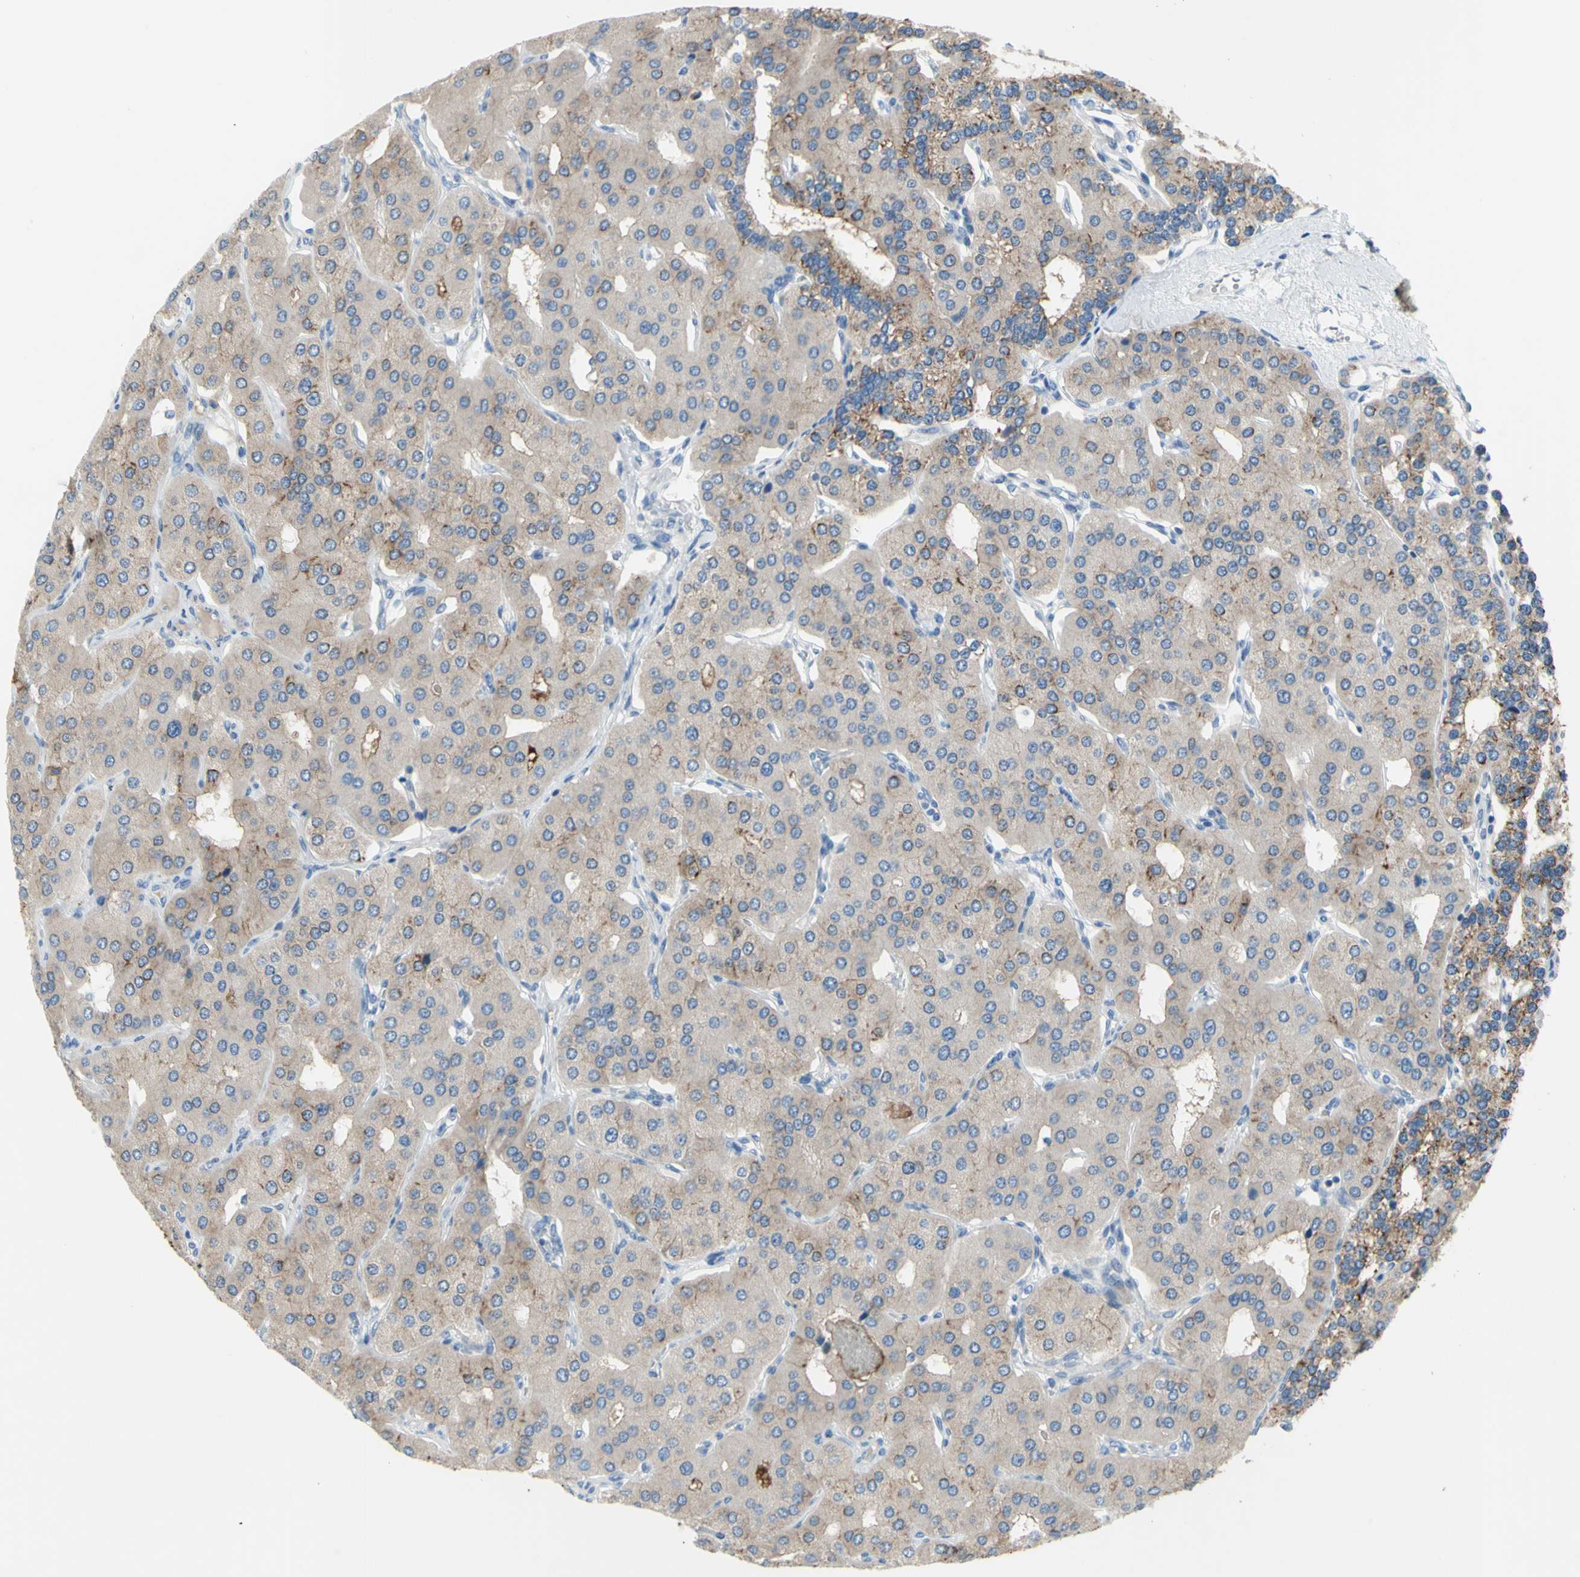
{"staining": {"intensity": "moderate", "quantity": ">75%", "location": "cytoplasmic/membranous"}, "tissue": "parathyroid gland", "cell_type": "Glandular cells", "image_type": "normal", "snomed": [{"axis": "morphology", "description": "Normal tissue, NOS"}, {"axis": "morphology", "description": "Adenoma, NOS"}, {"axis": "topography", "description": "Parathyroid gland"}], "caption": "Moderate cytoplasmic/membranous expression is appreciated in approximately >75% of glandular cells in unremarkable parathyroid gland.", "gene": "MUC1", "patient": {"sex": "female", "age": 86}}